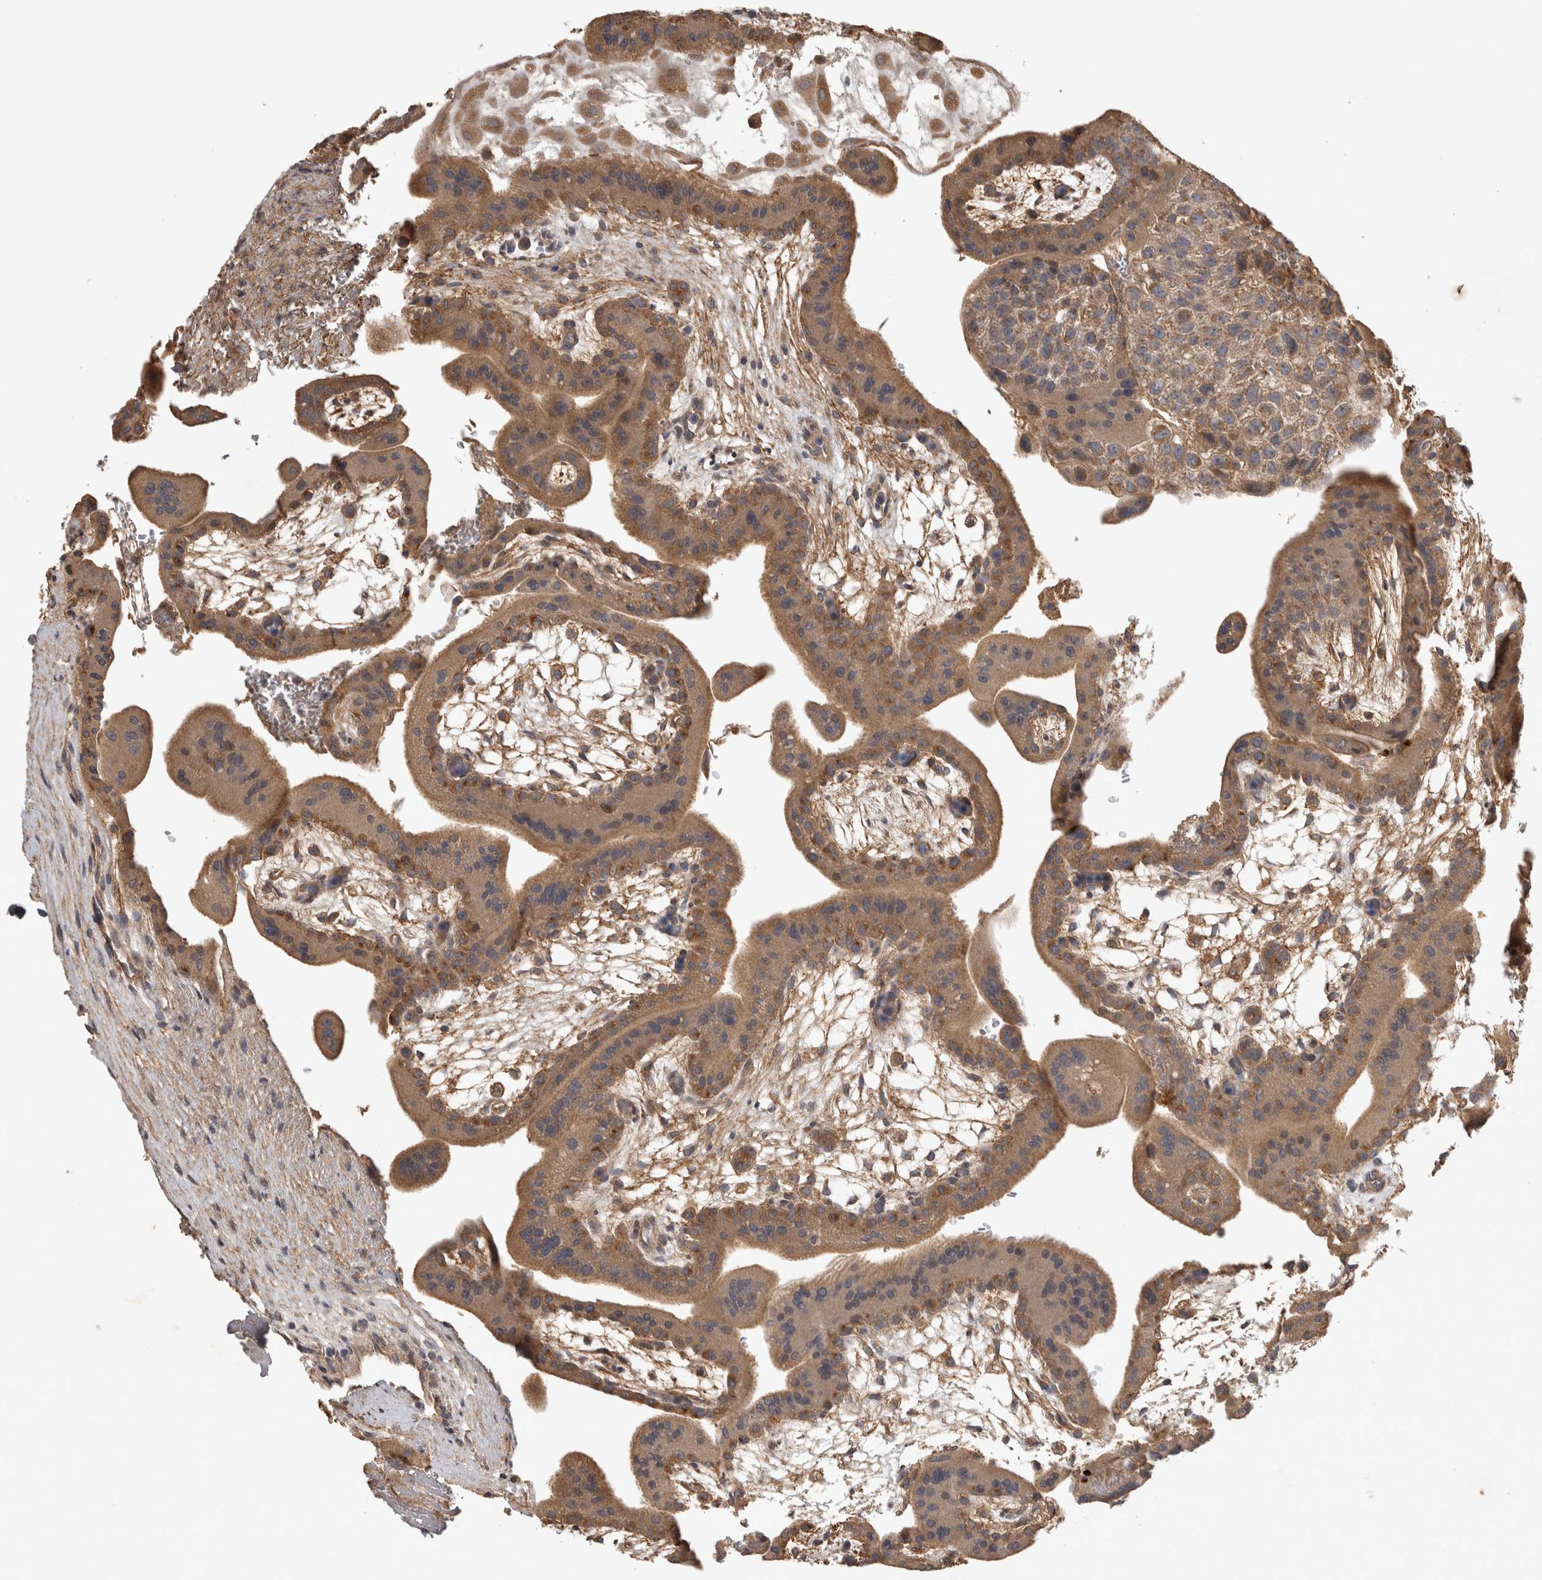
{"staining": {"intensity": "moderate", "quantity": ">75%", "location": "cytoplasmic/membranous"}, "tissue": "placenta", "cell_type": "Decidual cells", "image_type": "normal", "snomed": [{"axis": "morphology", "description": "Normal tissue, NOS"}, {"axis": "topography", "description": "Placenta"}], "caption": "Immunohistochemistry (IHC) of unremarkable human placenta displays medium levels of moderate cytoplasmic/membranous expression in approximately >75% of decidual cells. The protein of interest is stained brown, and the nuclei are stained in blue (DAB (3,3'-diaminobenzidine) IHC with brightfield microscopy, high magnification).", "gene": "TRMT61B", "patient": {"sex": "female", "age": 35}}